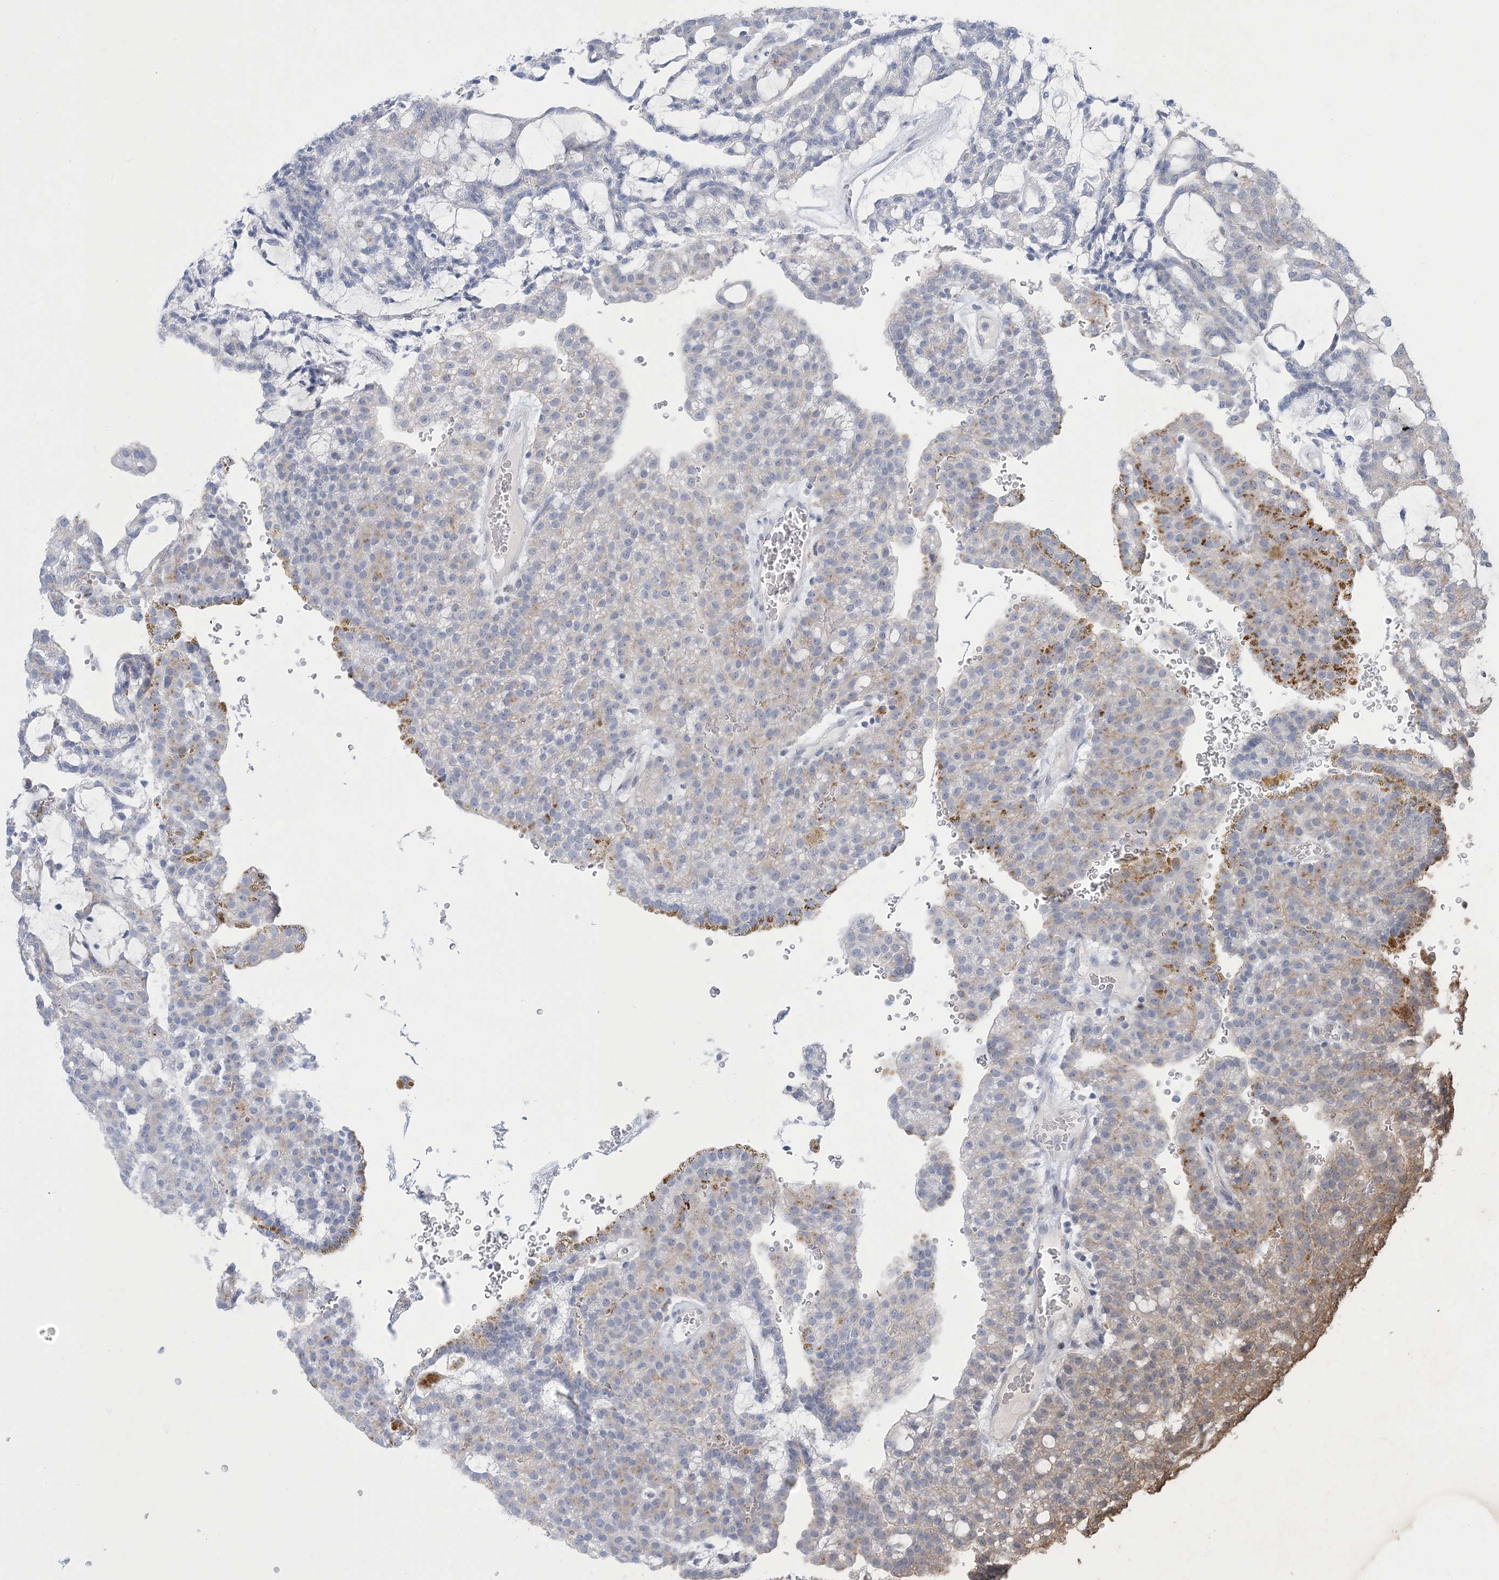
{"staining": {"intensity": "moderate", "quantity": "<25%", "location": "cytoplasmic/membranous"}, "tissue": "renal cancer", "cell_type": "Tumor cells", "image_type": "cancer", "snomed": [{"axis": "morphology", "description": "Adenocarcinoma, NOS"}, {"axis": "topography", "description": "Kidney"}], "caption": "A micrograph of renal adenocarcinoma stained for a protein exhibits moderate cytoplasmic/membranous brown staining in tumor cells.", "gene": "GABRG1", "patient": {"sex": "male", "age": 63}}